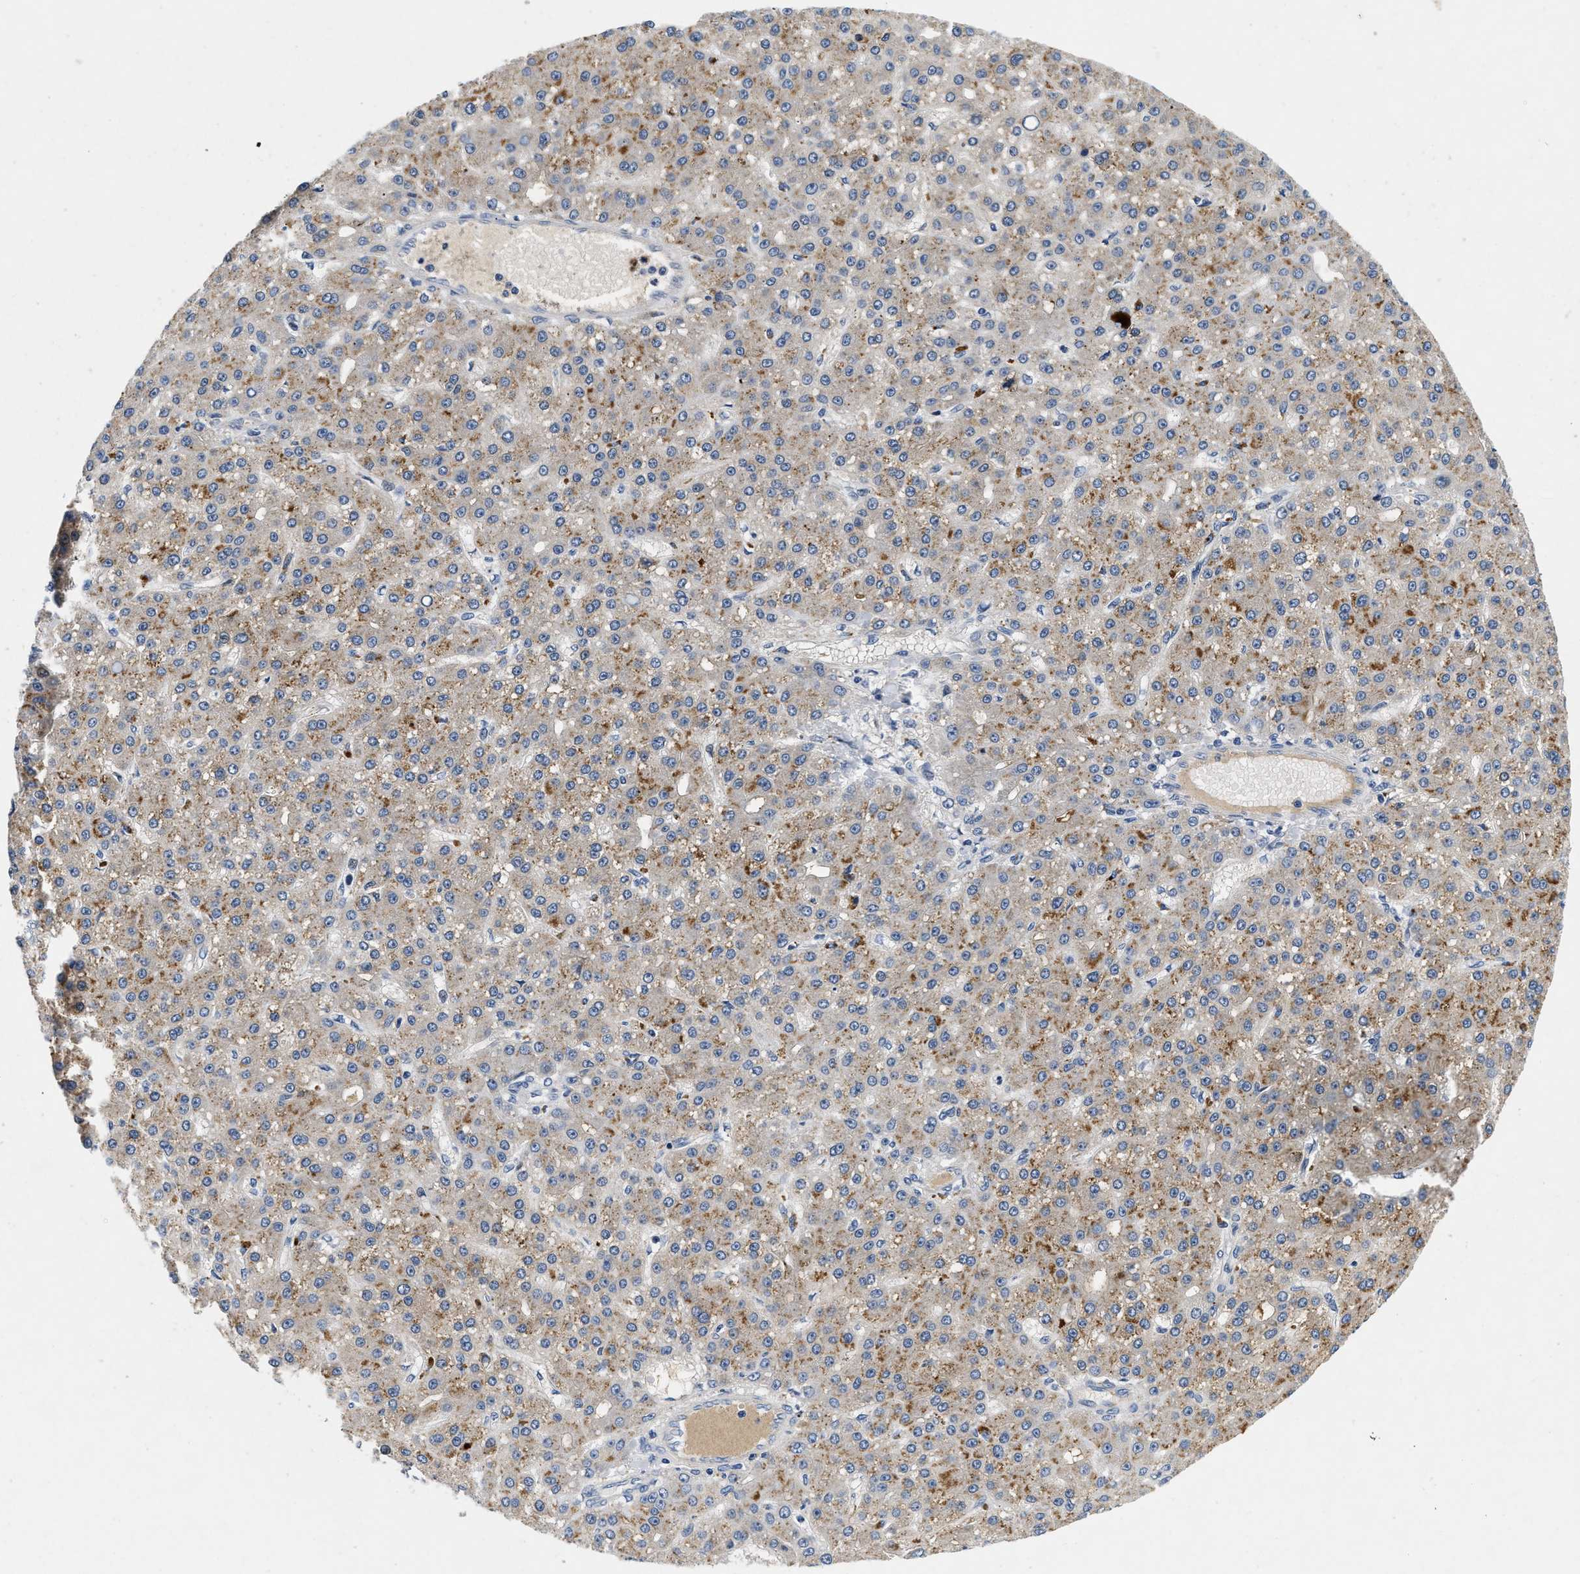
{"staining": {"intensity": "moderate", "quantity": ">75%", "location": "cytoplasmic/membranous"}, "tissue": "liver cancer", "cell_type": "Tumor cells", "image_type": "cancer", "snomed": [{"axis": "morphology", "description": "Carcinoma, Hepatocellular, NOS"}, {"axis": "topography", "description": "Liver"}], "caption": "There is medium levels of moderate cytoplasmic/membranous positivity in tumor cells of liver cancer, as demonstrated by immunohistochemical staining (brown color).", "gene": "PDP1", "patient": {"sex": "male", "age": 67}}